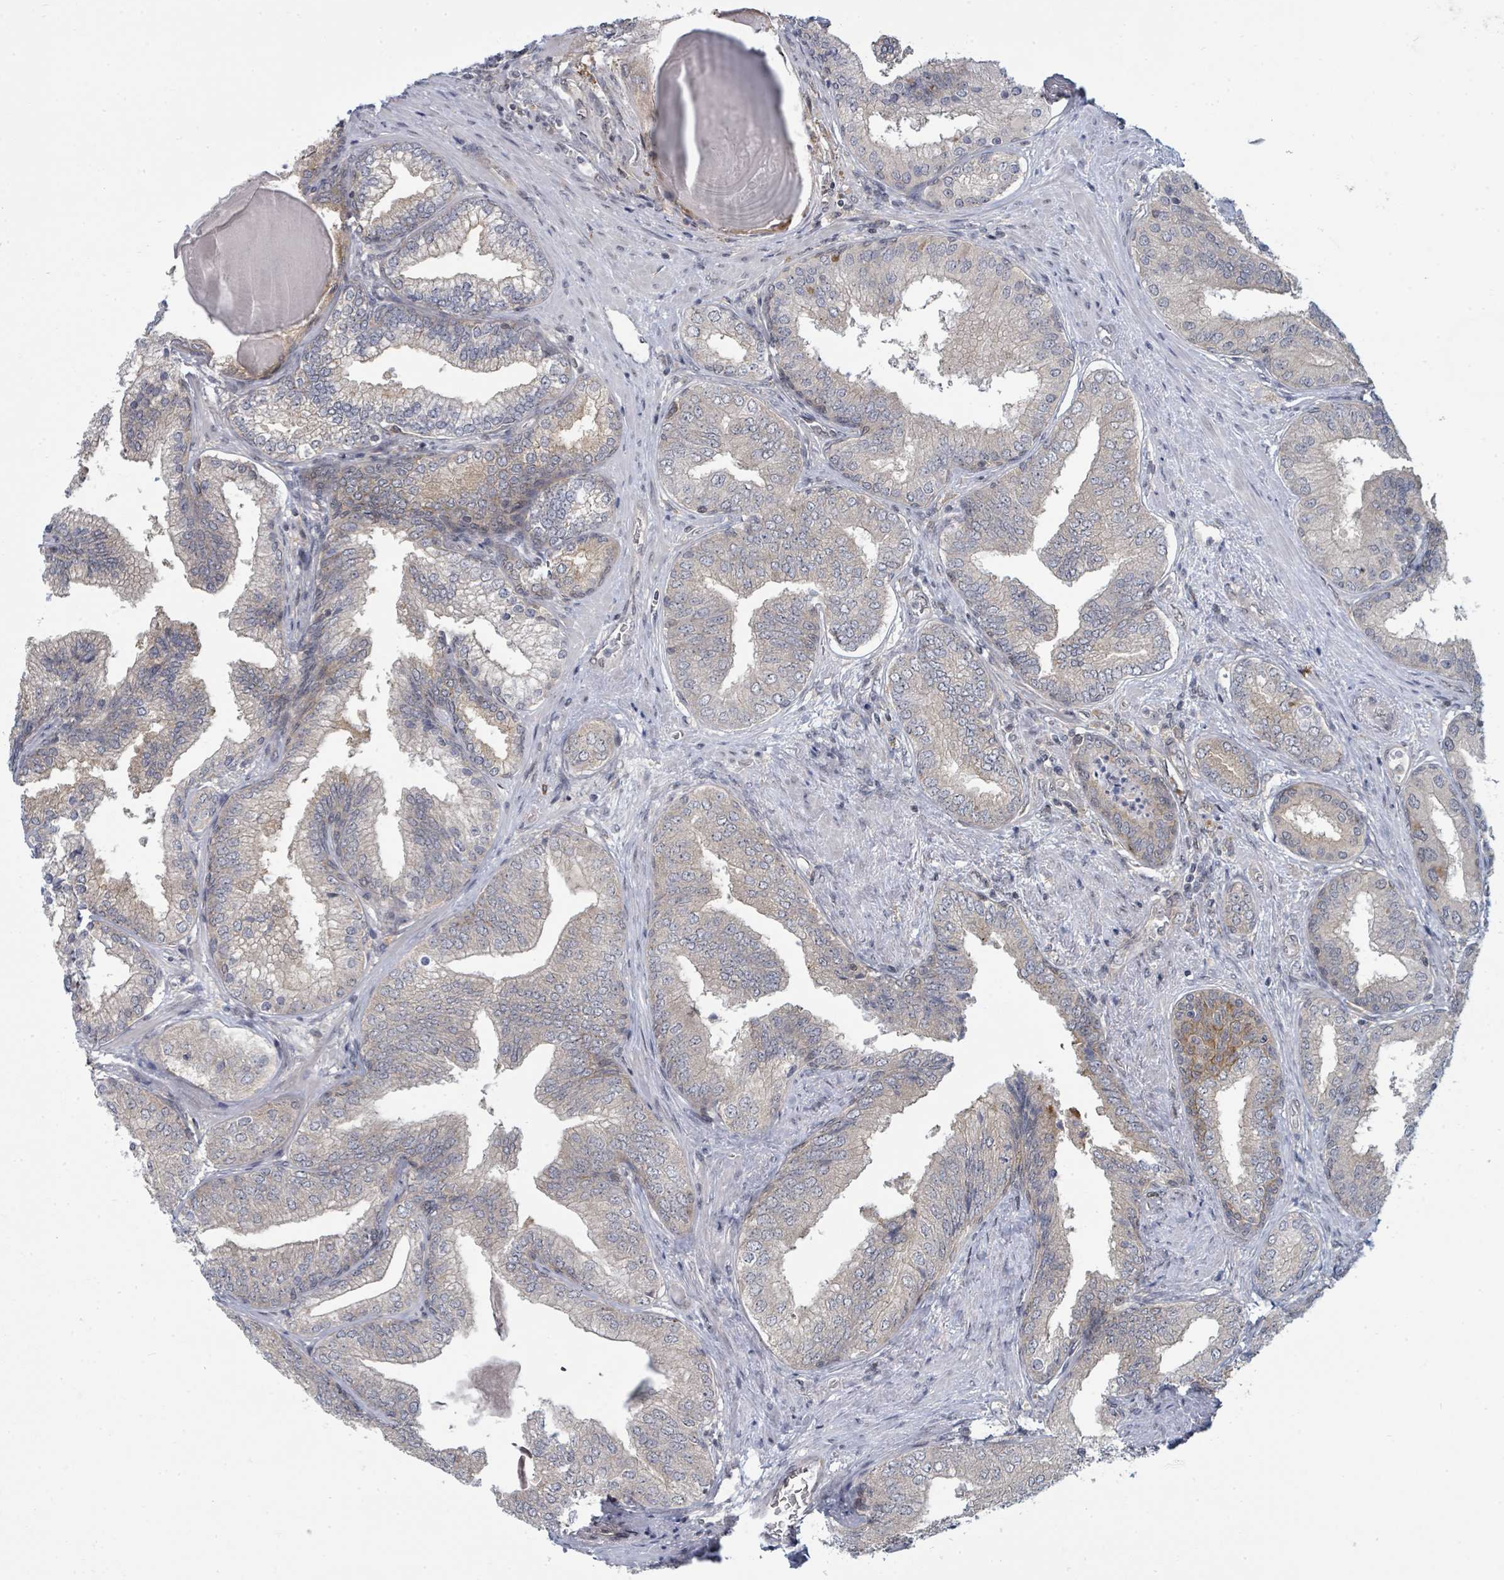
{"staining": {"intensity": "moderate", "quantity": "25%-75%", "location": "cytoplasmic/membranous"}, "tissue": "prostate cancer", "cell_type": "Tumor cells", "image_type": "cancer", "snomed": [{"axis": "morphology", "description": "Adenocarcinoma, High grade"}, {"axis": "topography", "description": "Prostate"}], "caption": "Immunohistochemistry micrograph of neoplastic tissue: human prostate cancer (adenocarcinoma (high-grade)) stained using immunohistochemistry (IHC) shows medium levels of moderate protein expression localized specifically in the cytoplasmic/membranous of tumor cells, appearing as a cytoplasmic/membranous brown color.", "gene": "PSMG2", "patient": {"sex": "male", "age": 63}}